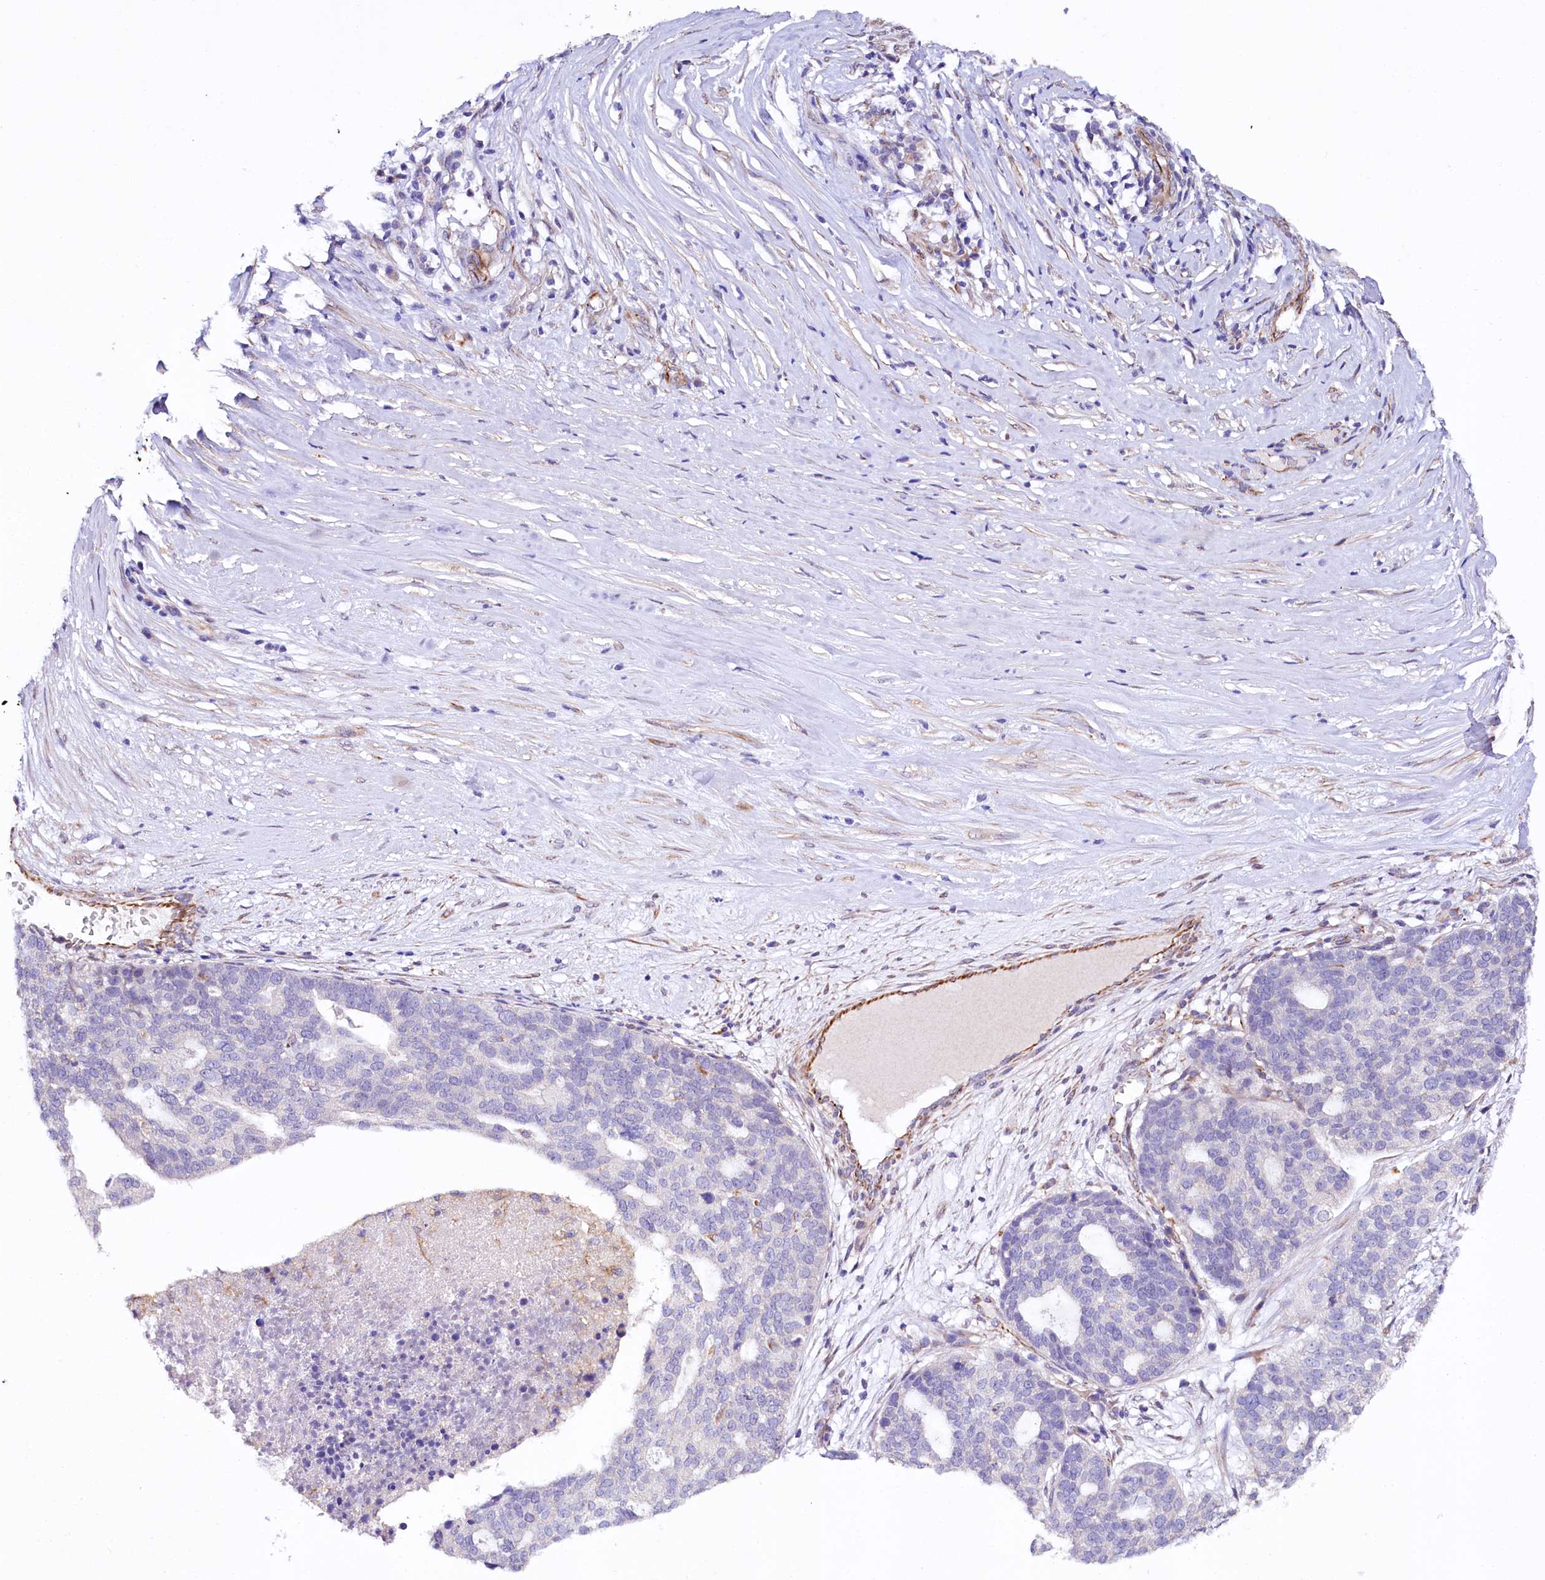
{"staining": {"intensity": "negative", "quantity": "none", "location": "none"}, "tissue": "ovarian cancer", "cell_type": "Tumor cells", "image_type": "cancer", "snomed": [{"axis": "morphology", "description": "Cystadenocarcinoma, serous, NOS"}, {"axis": "topography", "description": "Ovary"}], "caption": "Immunohistochemistry (IHC) histopathology image of neoplastic tissue: human ovarian cancer (serous cystadenocarcinoma) stained with DAB displays no significant protein positivity in tumor cells.", "gene": "TTC12", "patient": {"sex": "female", "age": 59}}